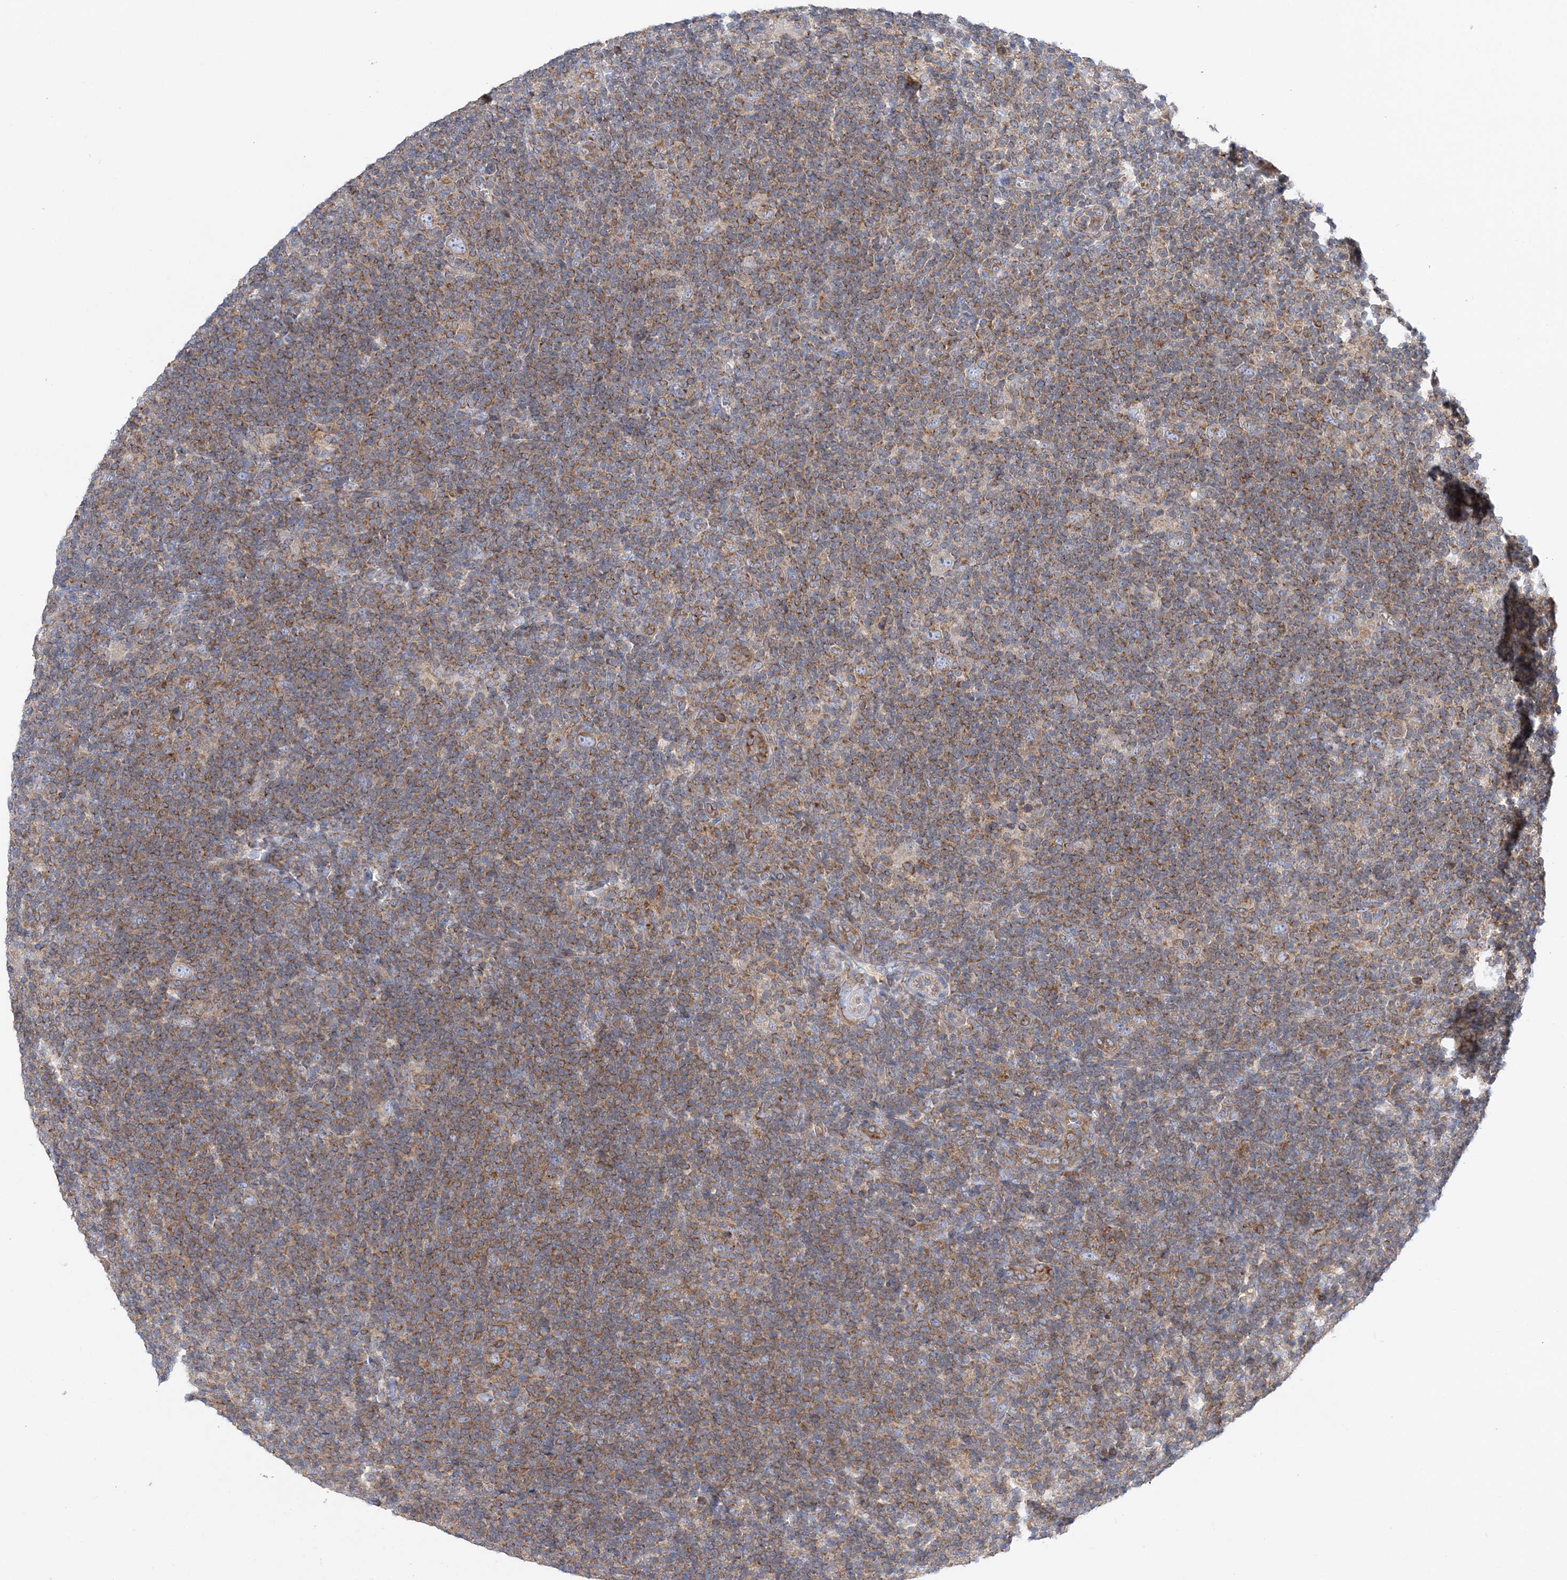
{"staining": {"intensity": "moderate", "quantity": "25%-75%", "location": "cytoplasmic/membranous"}, "tissue": "lymphoma", "cell_type": "Tumor cells", "image_type": "cancer", "snomed": [{"axis": "morphology", "description": "Hodgkin's disease, NOS"}, {"axis": "topography", "description": "Lymph node"}], "caption": "The immunohistochemical stain labels moderate cytoplasmic/membranous positivity in tumor cells of Hodgkin's disease tissue.", "gene": "FAM114A2", "patient": {"sex": "female", "age": 57}}